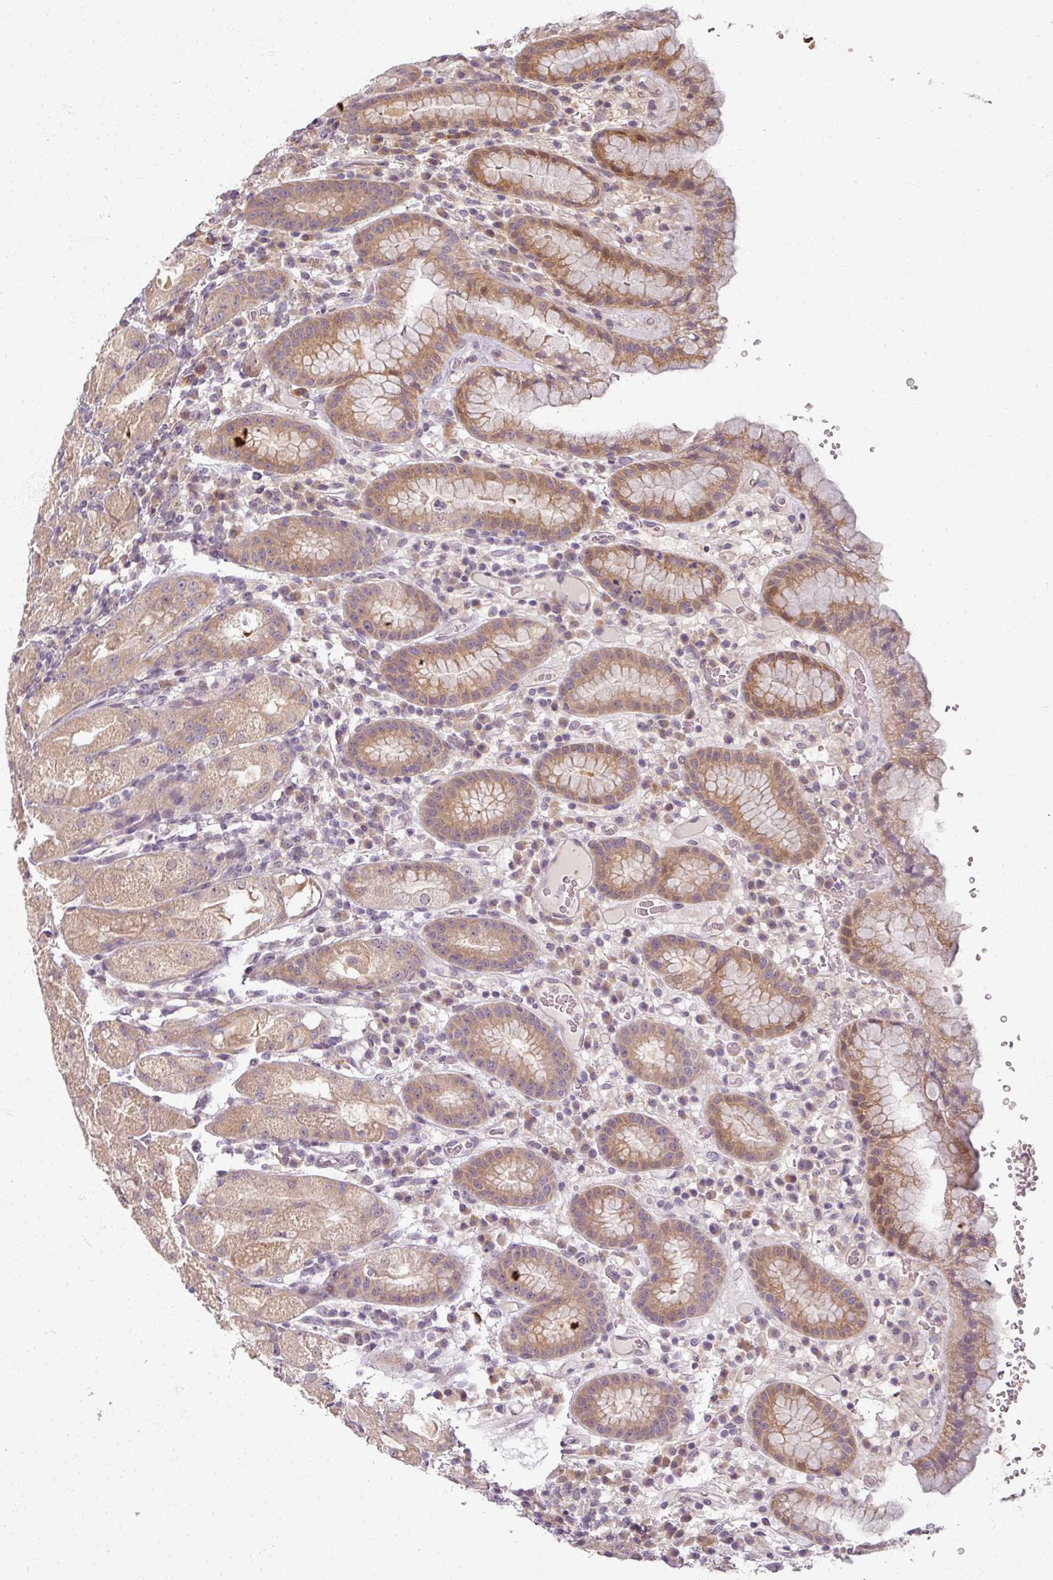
{"staining": {"intensity": "moderate", "quantity": "25%-75%", "location": "cytoplasmic/membranous"}, "tissue": "stomach", "cell_type": "Glandular cells", "image_type": "normal", "snomed": [{"axis": "morphology", "description": "Normal tissue, NOS"}, {"axis": "topography", "description": "Stomach, upper"}], "caption": "The micrograph reveals immunohistochemical staining of unremarkable stomach. There is moderate cytoplasmic/membranous expression is appreciated in approximately 25%-75% of glandular cells.", "gene": "MYMK", "patient": {"sex": "male", "age": 52}}